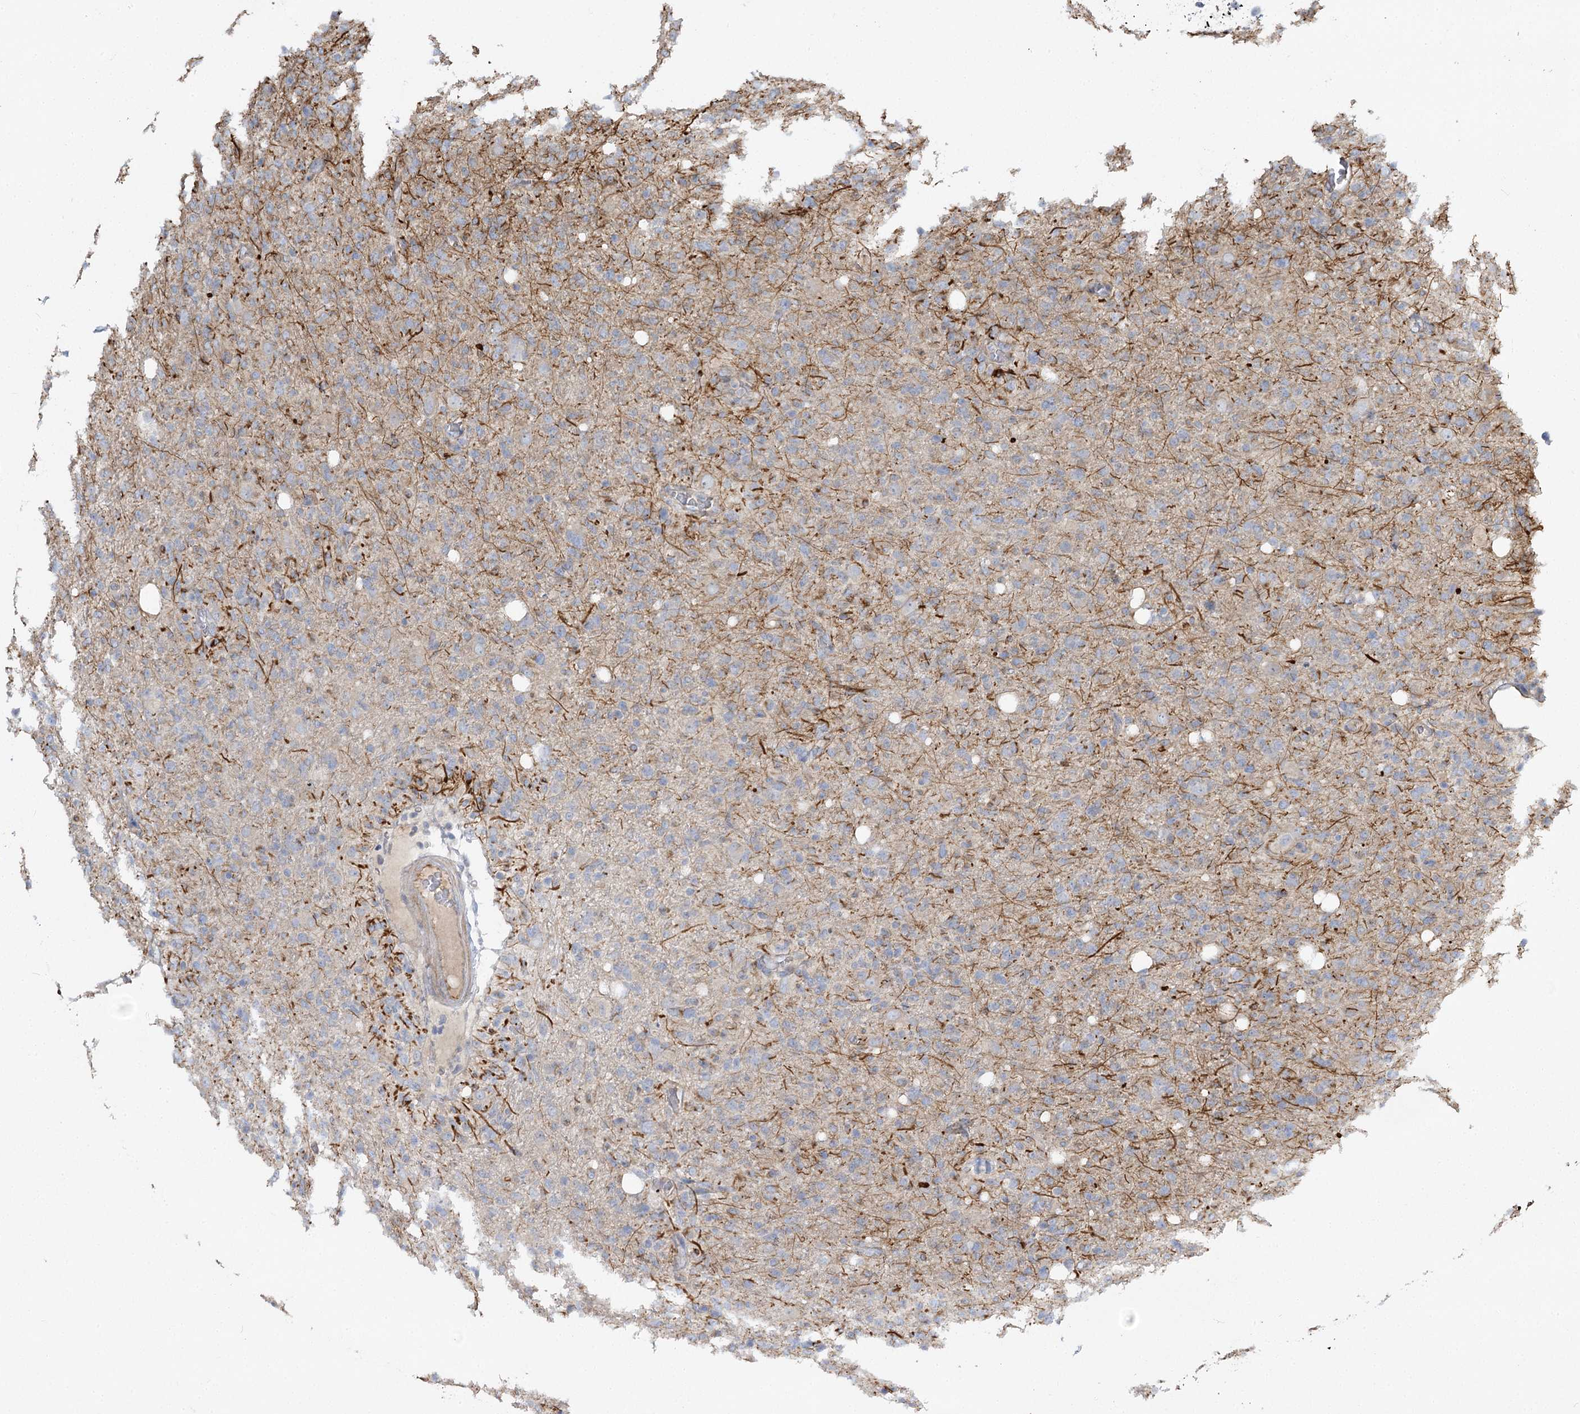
{"staining": {"intensity": "negative", "quantity": "none", "location": "none"}, "tissue": "glioma", "cell_type": "Tumor cells", "image_type": "cancer", "snomed": [{"axis": "morphology", "description": "Glioma, malignant, High grade"}, {"axis": "topography", "description": "Brain"}], "caption": "High-grade glioma (malignant) was stained to show a protein in brown. There is no significant expression in tumor cells.", "gene": "KIAA0825", "patient": {"sex": "female", "age": 57}}